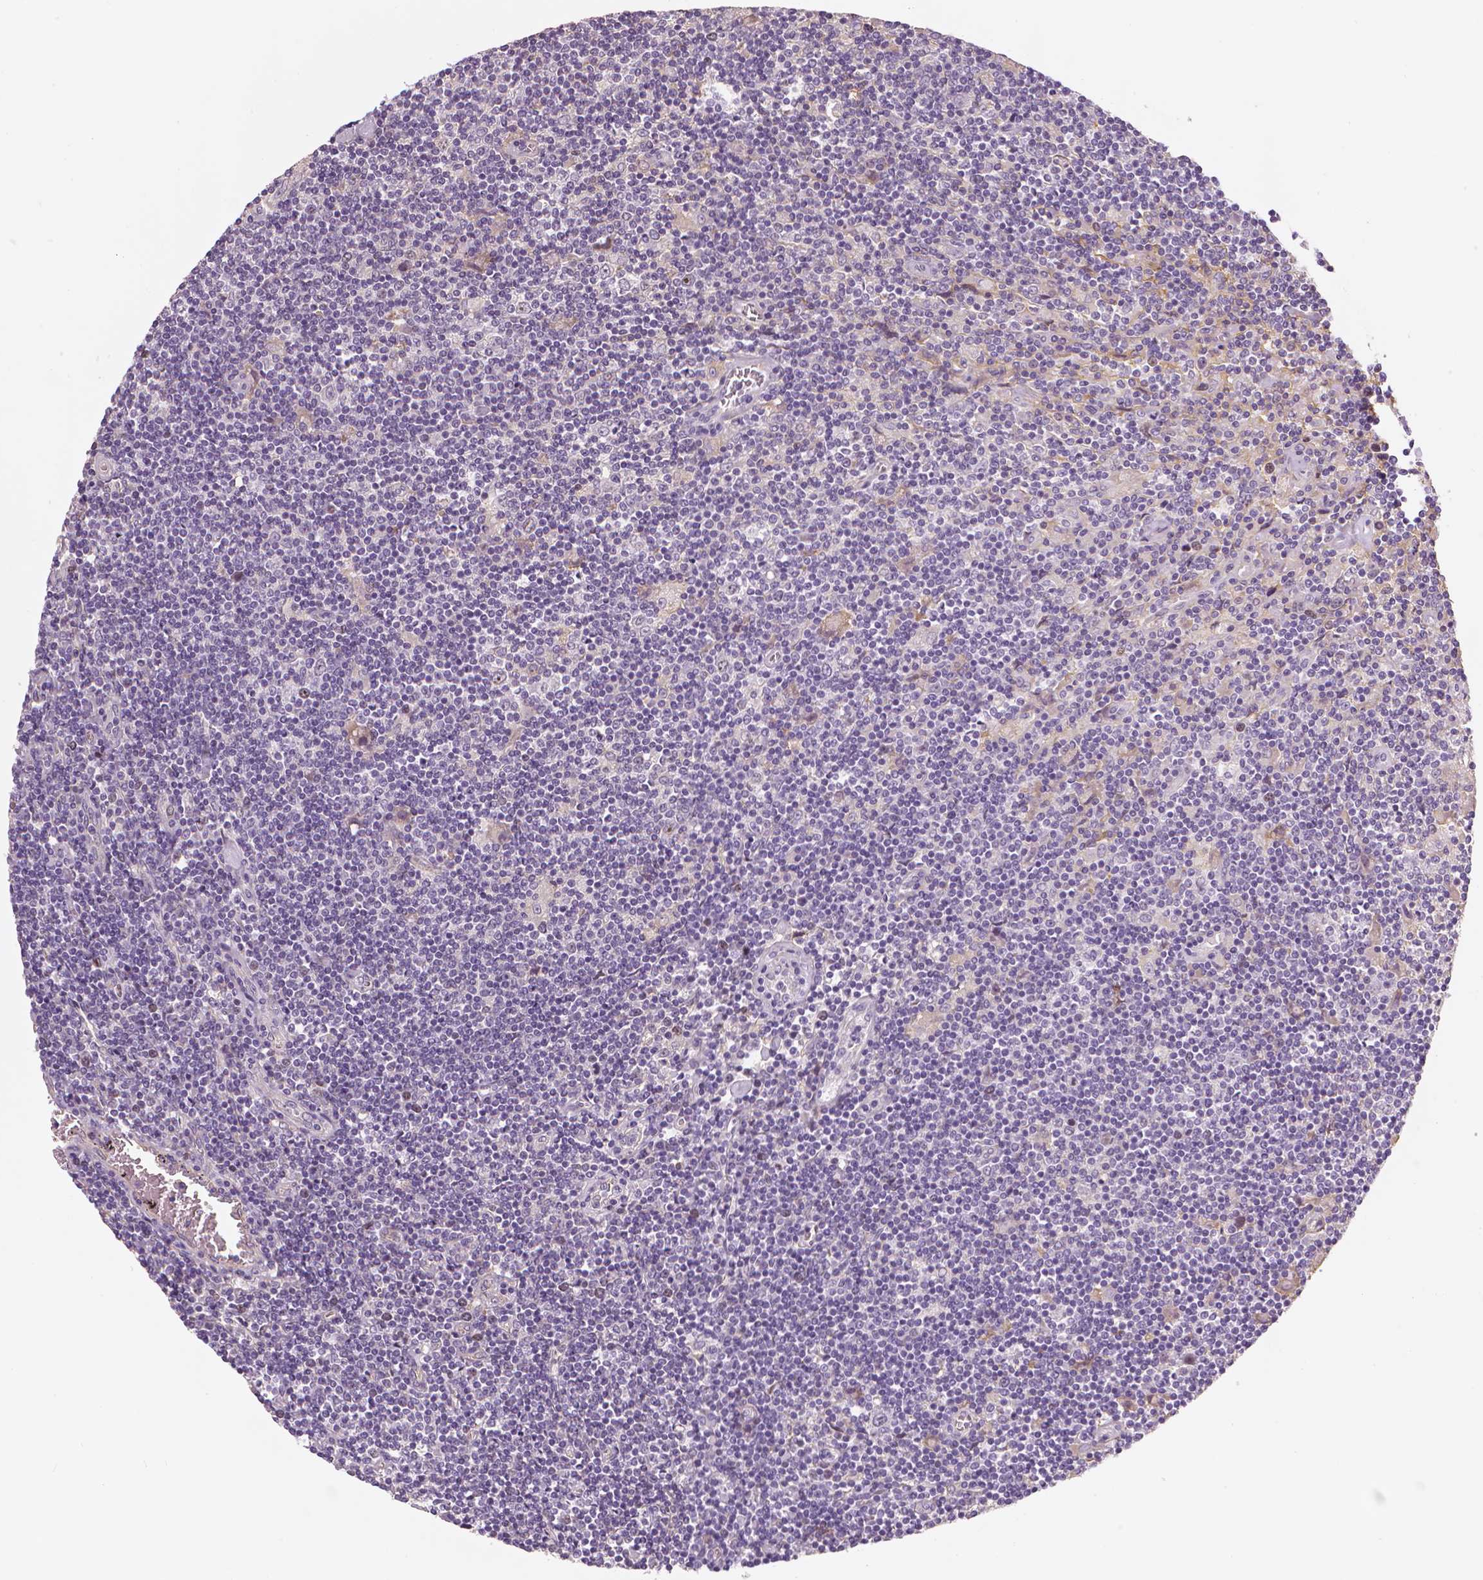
{"staining": {"intensity": "negative", "quantity": "none", "location": "none"}, "tissue": "lymphoma", "cell_type": "Tumor cells", "image_type": "cancer", "snomed": [{"axis": "morphology", "description": "Hodgkin's disease, NOS"}, {"axis": "topography", "description": "Lymph node"}], "caption": "This is an immunohistochemistry (IHC) micrograph of Hodgkin's disease. There is no positivity in tumor cells.", "gene": "MKI67", "patient": {"sex": "male", "age": 40}}